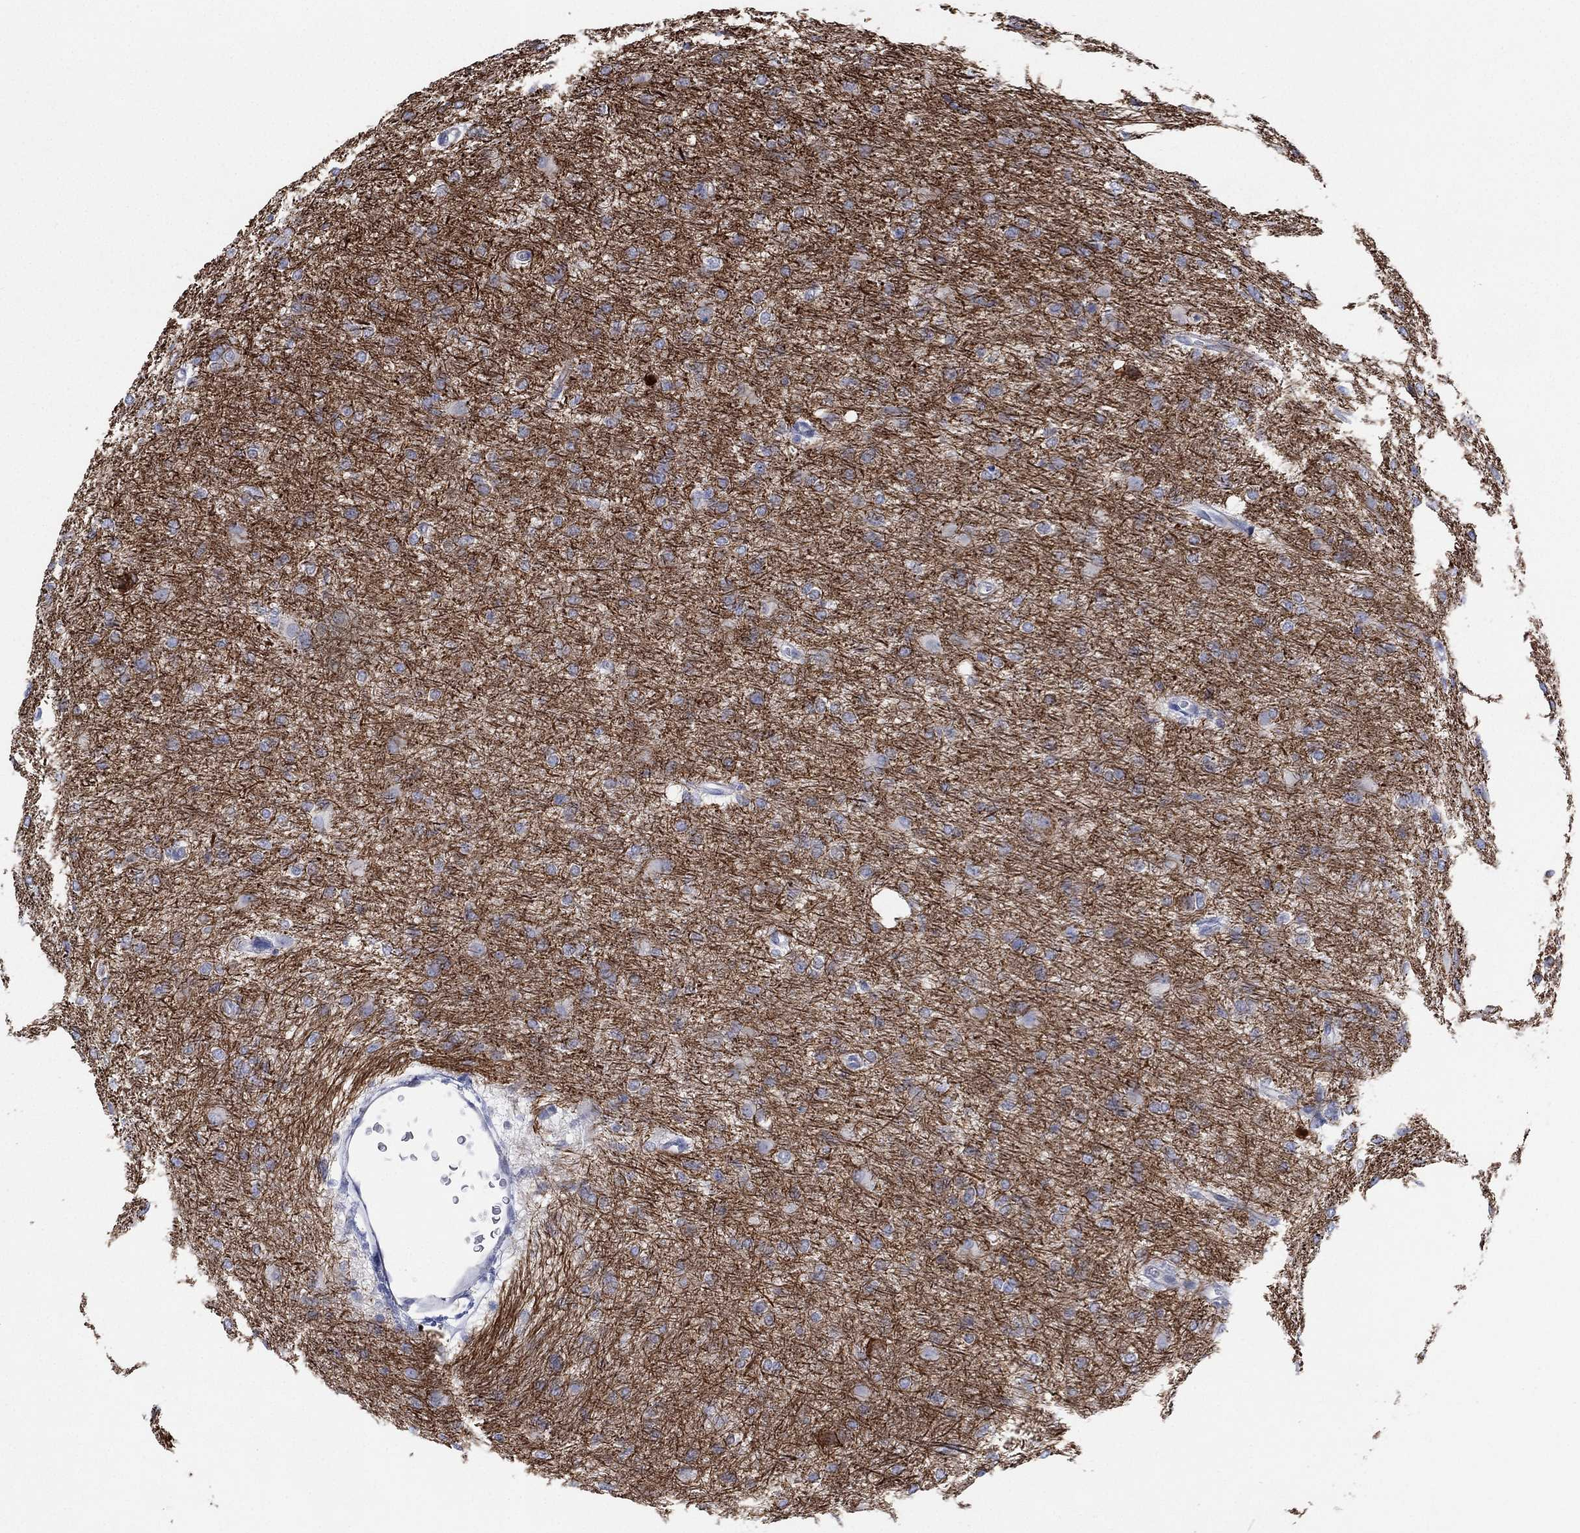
{"staining": {"intensity": "strong", "quantity": "25%-75%", "location": "cytoplasmic/membranous"}, "tissue": "glioma", "cell_type": "Tumor cells", "image_type": "cancer", "snomed": [{"axis": "morphology", "description": "Glioma, malignant, High grade"}, {"axis": "topography", "description": "Brain"}], "caption": "Strong cytoplasmic/membranous positivity for a protein is present in about 25%-75% of tumor cells of malignant high-grade glioma using immunohistochemistry.", "gene": "INA", "patient": {"sex": "male", "age": 68}}